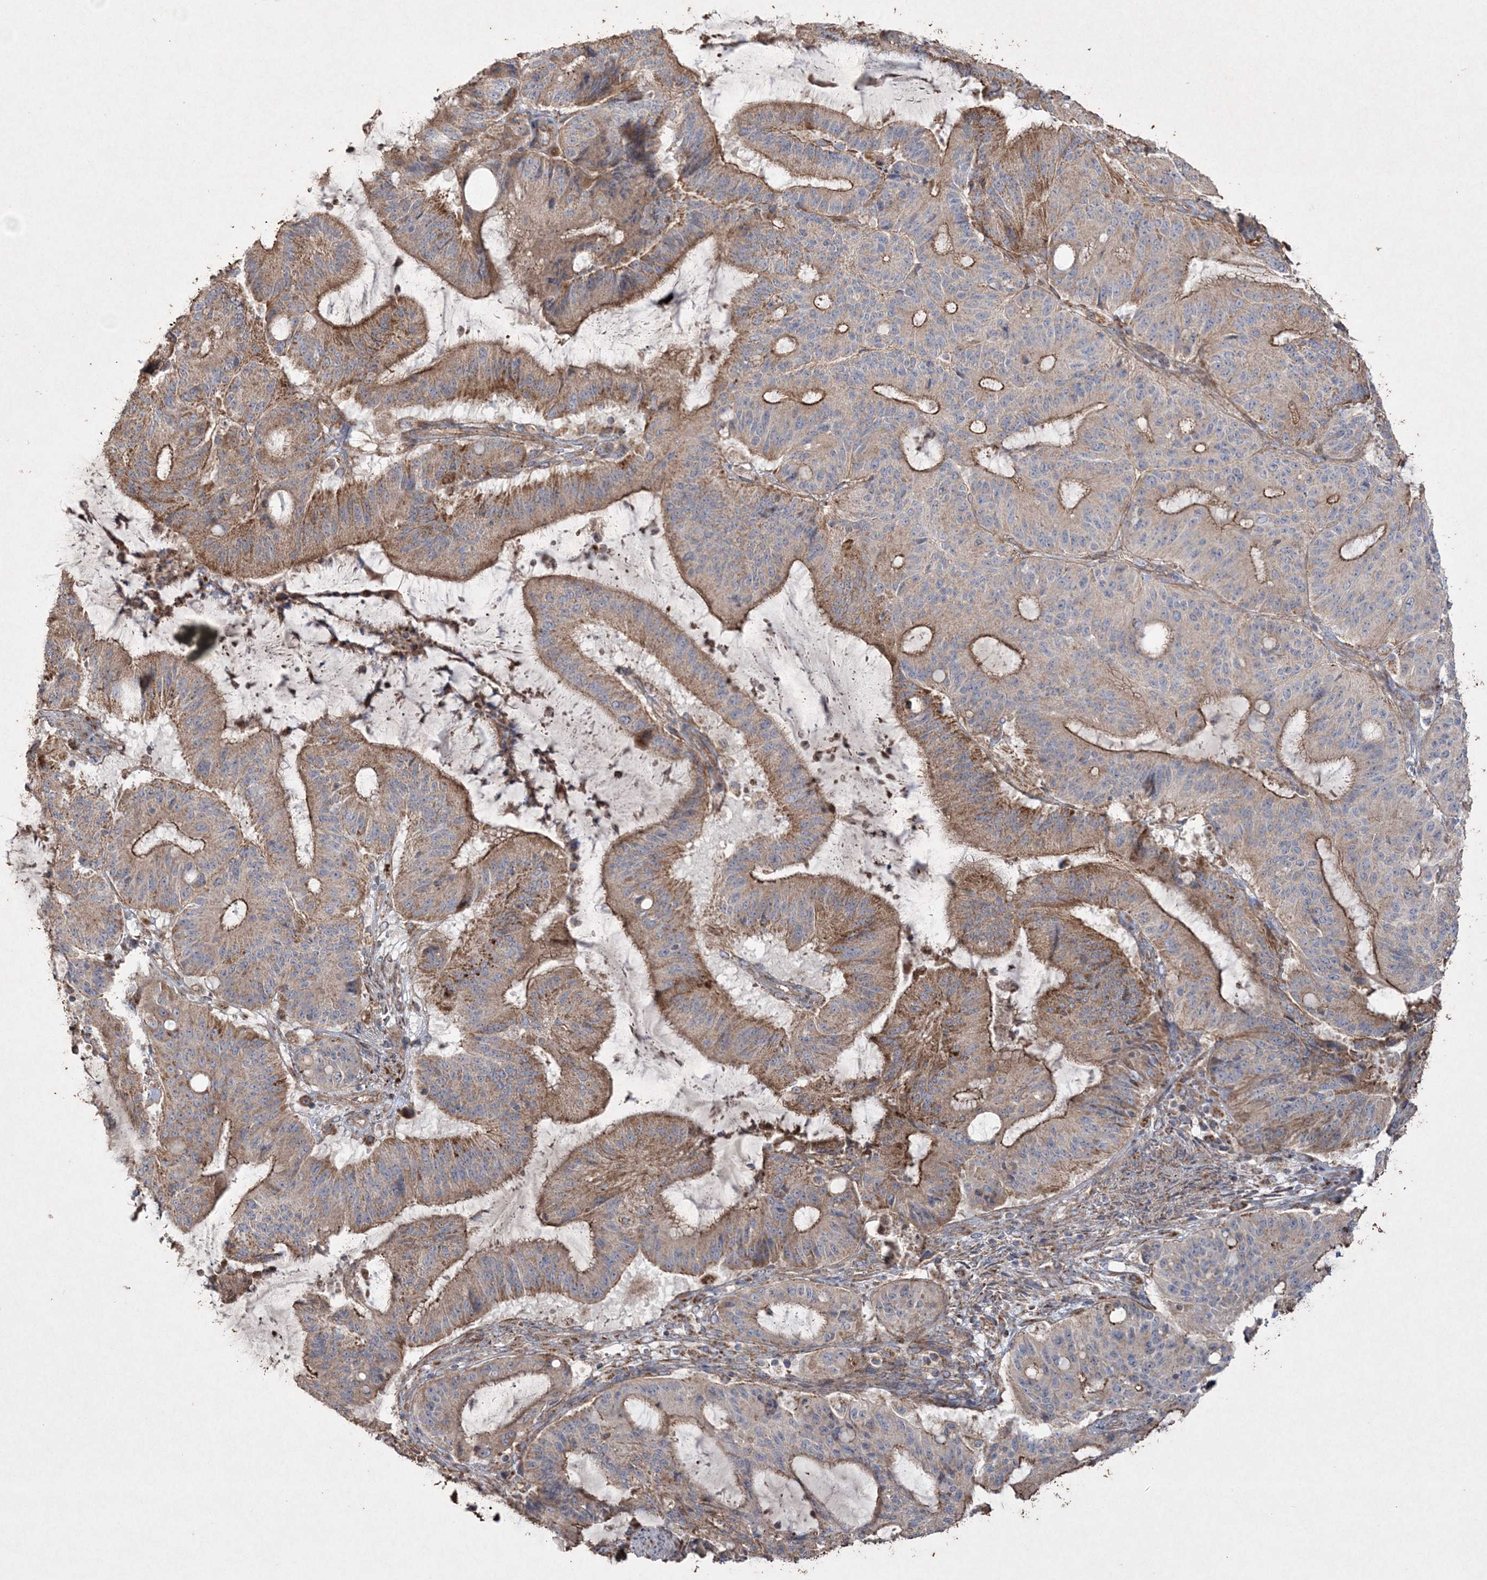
{"staining": {"intensity": "moderate", "quantity": ">75%", "location": "cytoplasmic/membranous"}, "tissue": "liver cancer", "cell_type": "Tumor cells", "image_type": "cancer", "snomed": [{"axis": "morphology", "description": "Normal tissue, NOS"}, {"axis": "morphology", "description": "Cholangiocarcinoma"}, {"axis": "topography", "description": "Liver"}, {"axis": "topography", "description": "Peripheral nerve tissue"}], "caption": "Immunohistochemical staining of human liver cancer demonstrates medium levels of moderate cytoplasmic/membranous protein expression in approximately >75% of tumor cells. The staining was performed using DAB, with brown indicating positive protein expression. Nuclei are stained blue with hematoxylin.", "gene": "TTC7A", "patient": {"sex": "female", "age": 73}}